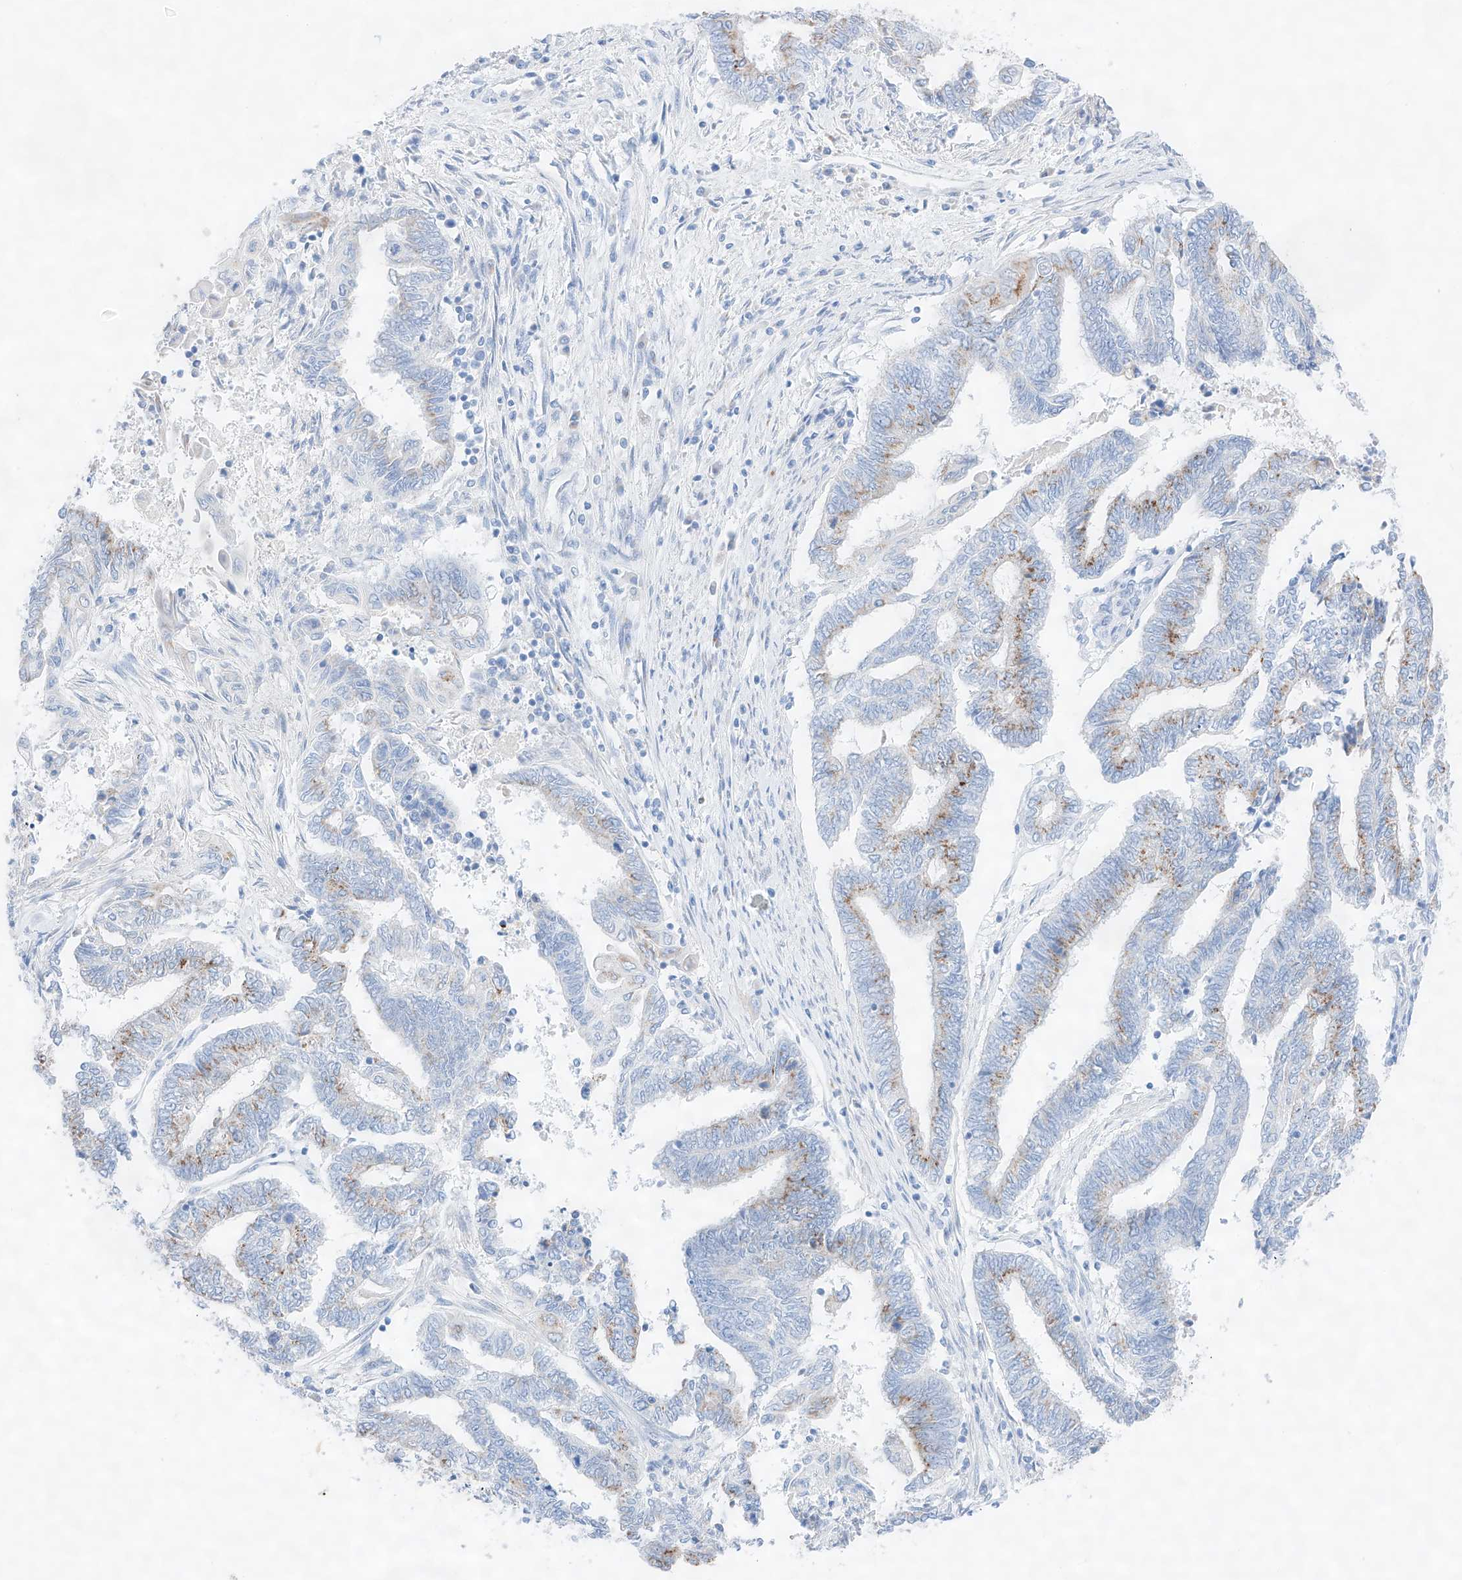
{"staining": {"intensity": "moderate", "quantity": "25%-75%", "location": "cytoplasmic/membranous"}, "tissue": "endometrial cancer", "cell_type": "Tumor cells", "image_type": "cancer", "snomed": [{"axis": "morphology", "description": "Adenocarcinoma, NOS"}, {"axis": "topography", "description": "Uterus"}, {"axis": "topography", "description": "Endometrium"}], "caption": "Protein expression by immunohistochemistry (IHC) displays moderate cytoplasmic/membranous positivity in about 25%-75% of tumor cells in adenocarcinoma (endometrial). (Stains: DAB in brown, nuclei in blue, Microscopy: brightfield microscopy at high magnification).", "gene": "NT5C3B", "patient": {"sex": "female", "age": 70}}